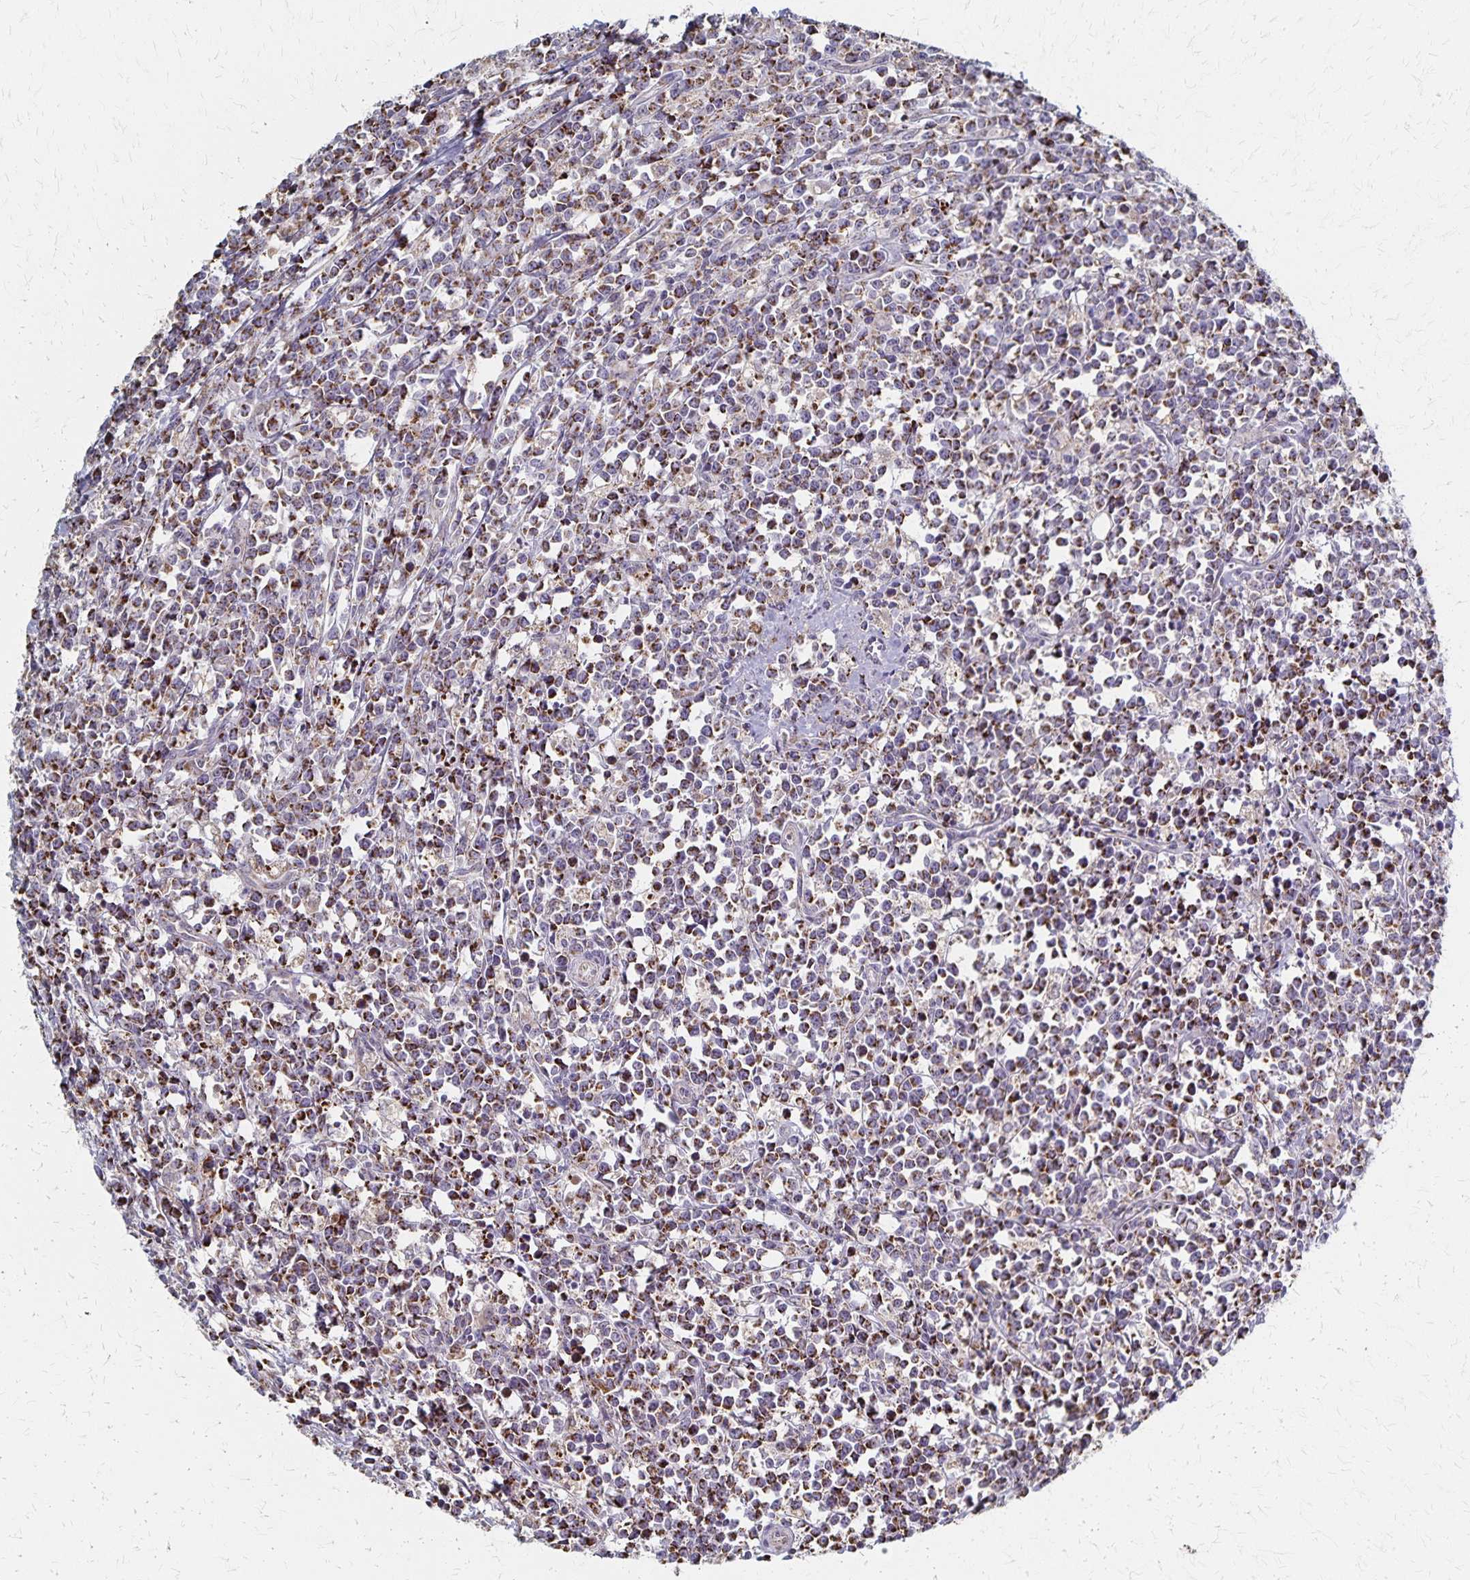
{"staining": {"intensity": "moderate", "quantity": ">75%", "location": "cytoplasmic/membranous"}, "tissue": "lymphoma", "cell_type": "Tumor cells", "image_type": "cancer", "snomed": [{"axis": "morphology", "description": "Malignant lymphoma, non-Hodgkin's type, High grade"}, {"axis": "topography", "description": "Small intestine"}], "caption": "A high-resolution image shows immunohistochemistry (IHC) staining of lymphoma, which reveals moderate cytoplasmic/membranous expression in approximately >75% of tumor cells.", "gene": "DYRK4", "patient": {"sex": "female", "age": 56}}